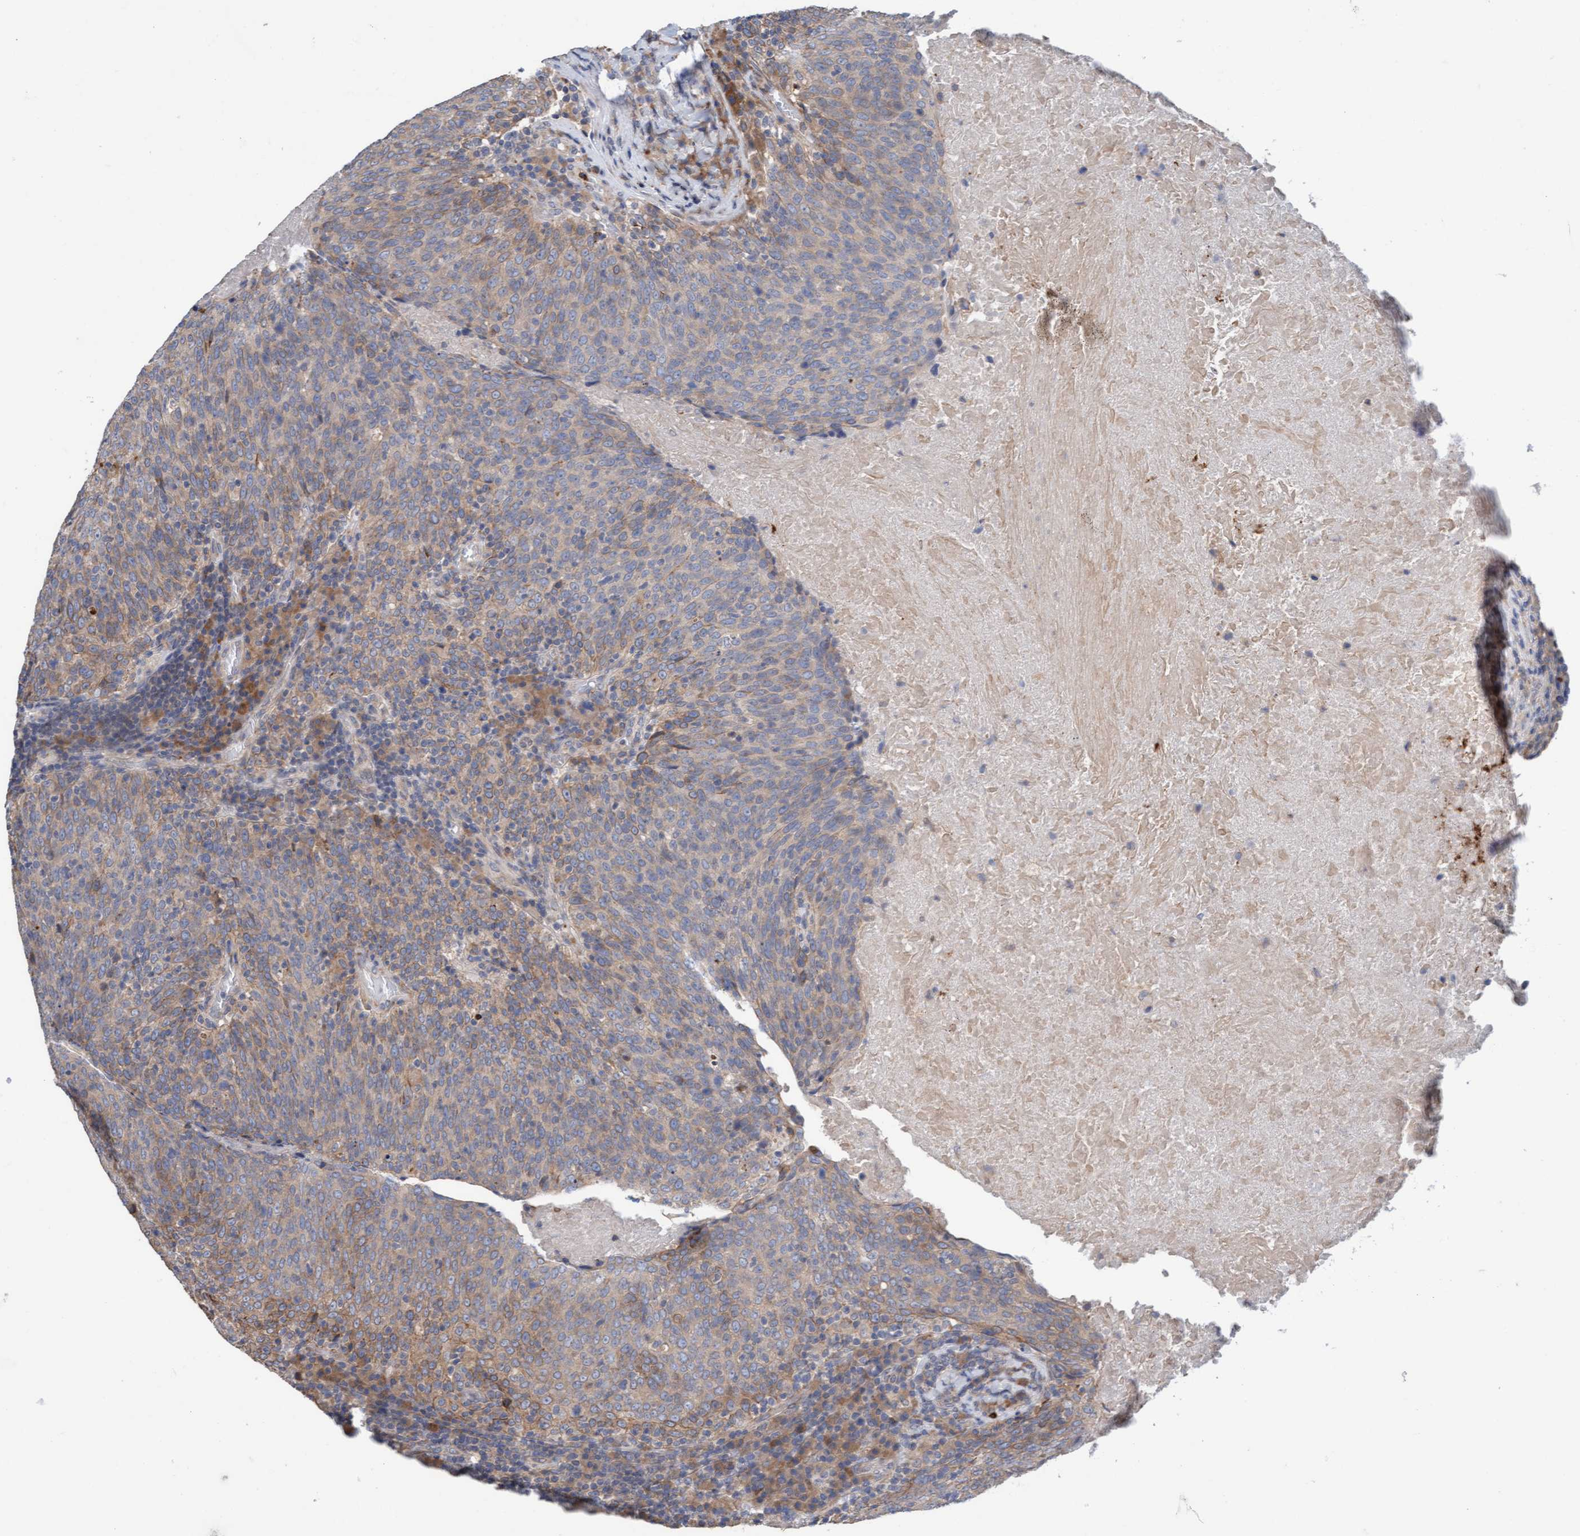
{"staining": {"intensity": "weak", "quantity": ">75%", "location": "cytoplasmic/membranous"}, "tissue": "head and neck cancer", "cell_type": "Tumor cells", "image_type": "cancer", "snomed": [{"axis": "morphology", "description": "Squamous cell carcinoma, NOS"}, {"axis": "morphology", "description": "Squamous cell carcinoma, metastatic, NOS"}, {"axis": "topography", "description": "Lymph node"}, {"axis": "topography", "description": "Head-Neck"}], "caption": "Human head and neck cancer stained for a protein (brown) shows weak cytoplasmic/membranous positive expression in approximately >75% of tumor cells.", "gene": "MMP8", "patient": {"sex": "male", "age": 62}}